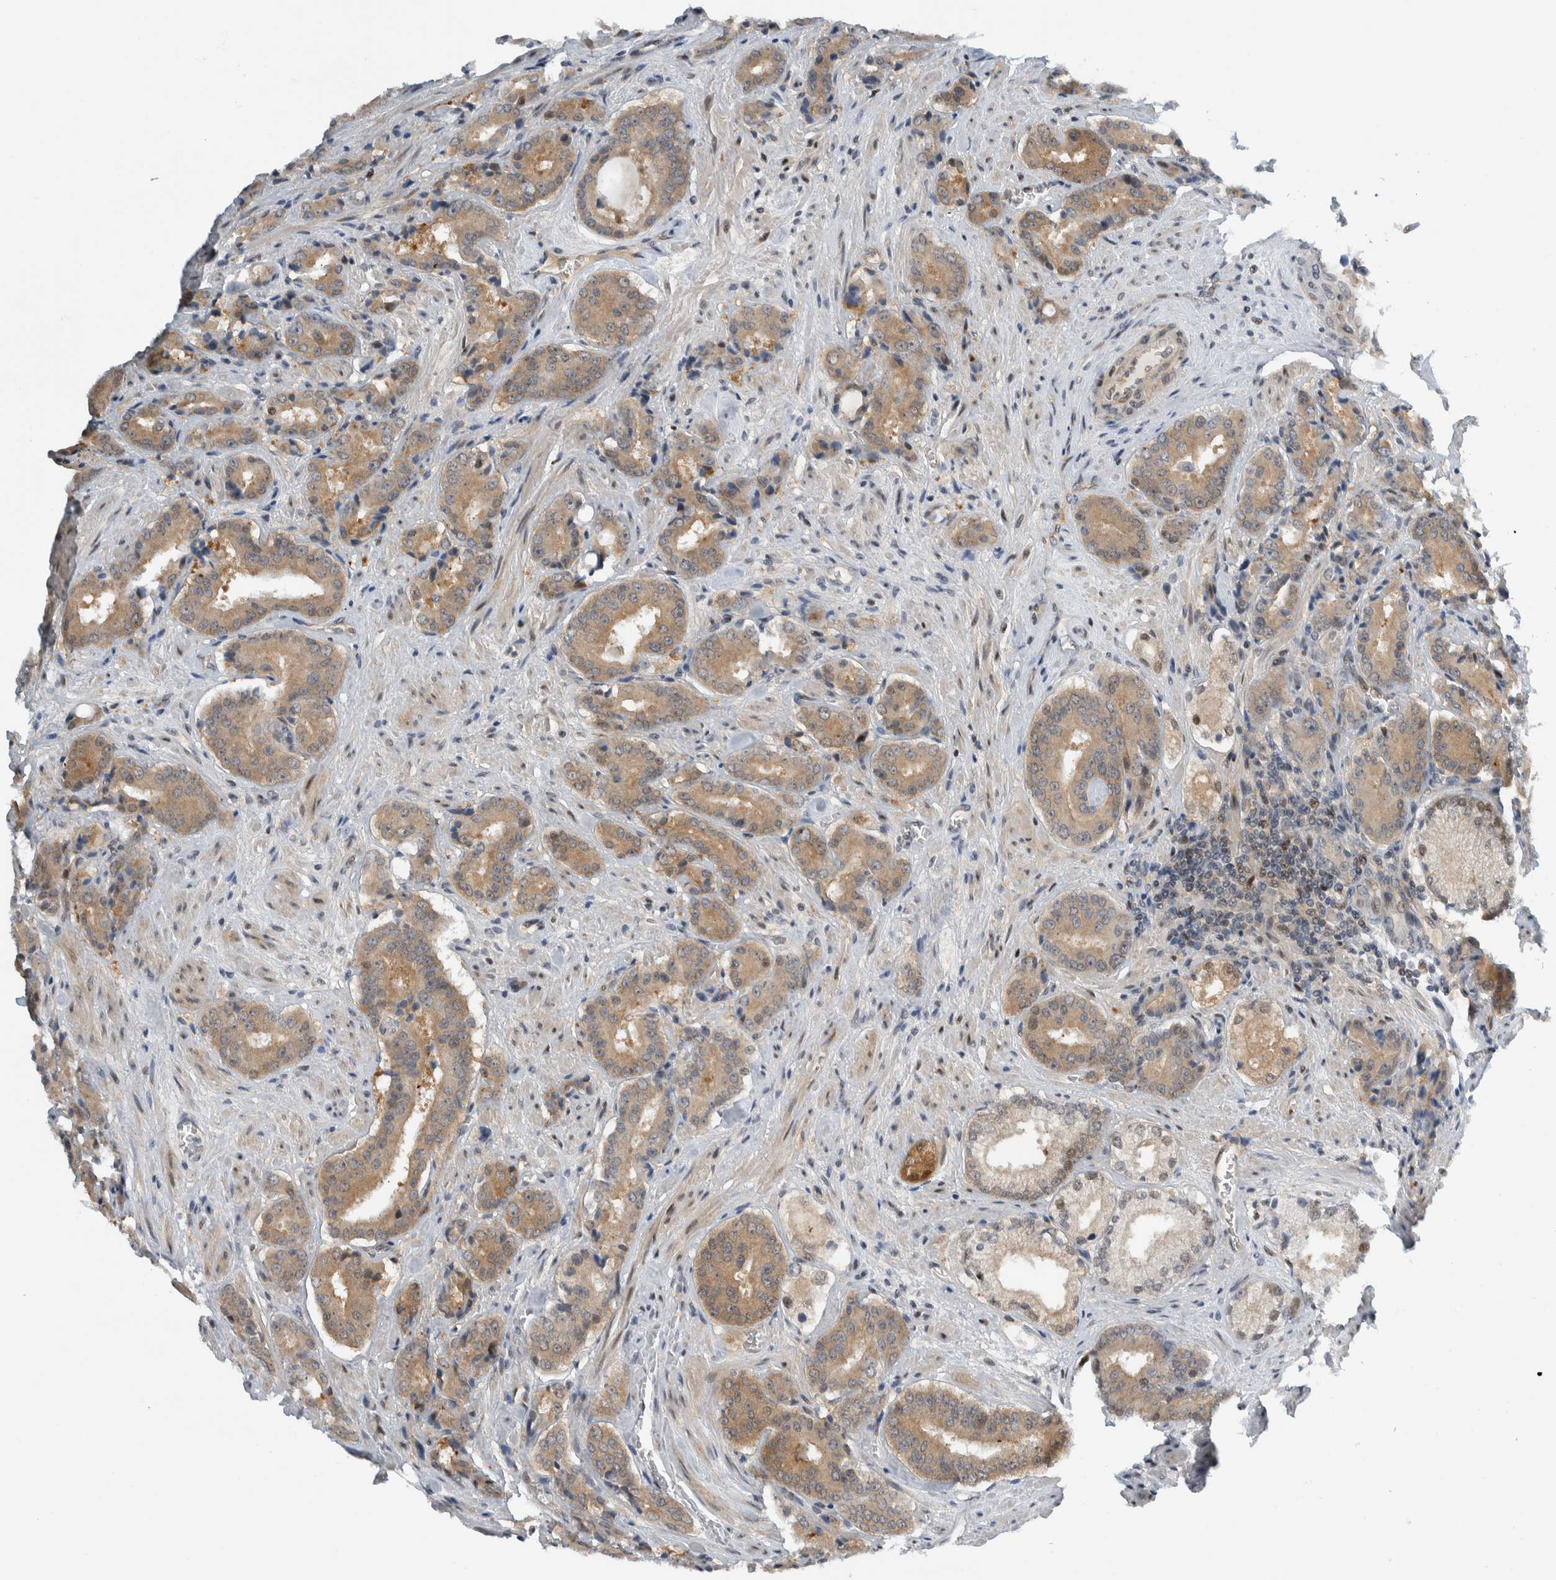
{"staining": {"intensity": "moderate", "quantity": "25%-75%", "location": "cytoplasmic/membranous"}, "tissue": "prostate cancer", "cell_type": "Tumor cells", "image_type": "cancer", "snomed": [{"axis": "morphology", "description": "Adenocarcinoma, High grade"}, {"axis": "topography", "description": "Prostate"}], "caption": "This photomicrograph displays IHC staining of prostate cancer, with medium moderate cytoplasmic/membranous positivity in approximately 25%-75% of tumor cells.", "gene": "NCR3LG1", "patient": {"sex": "male", "age": 71}}